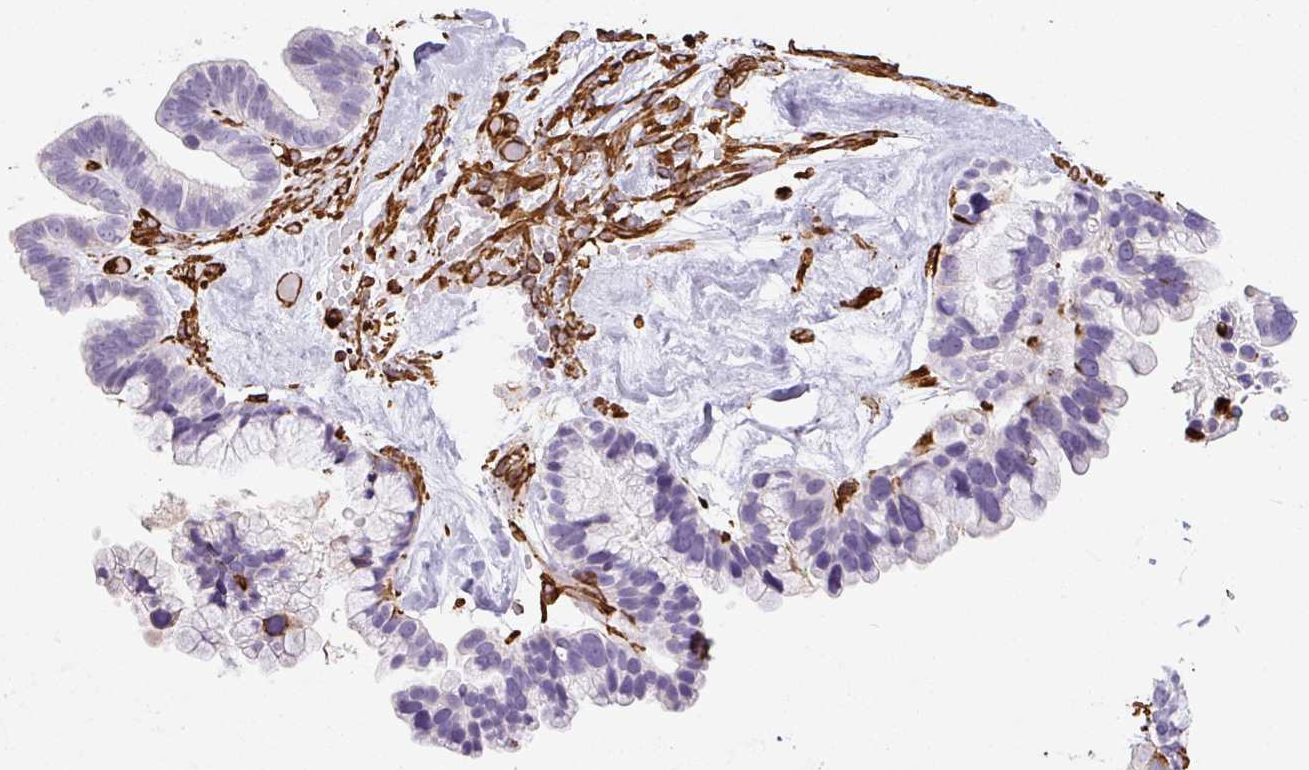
{"staining": {"intensity": "negative", "quantity": "none", "location": "none"}, "tissue": "ovarian cancer", "cell_type": "Tumor cells", "image_type": "cancer", "snomed": [{"axis": "morphology", "description": "Cystadenocarcinoma, serous, NOS"}, {"axis": "topography", "description": "Ovary"}], "caption": "A micrograph of serous cystadenocarcinoma (ovarian) stained for a protein demonstrates no brown staining in tumor cells.", "gene": "VIM", "patient": {"sex": "female", "age": 56}}